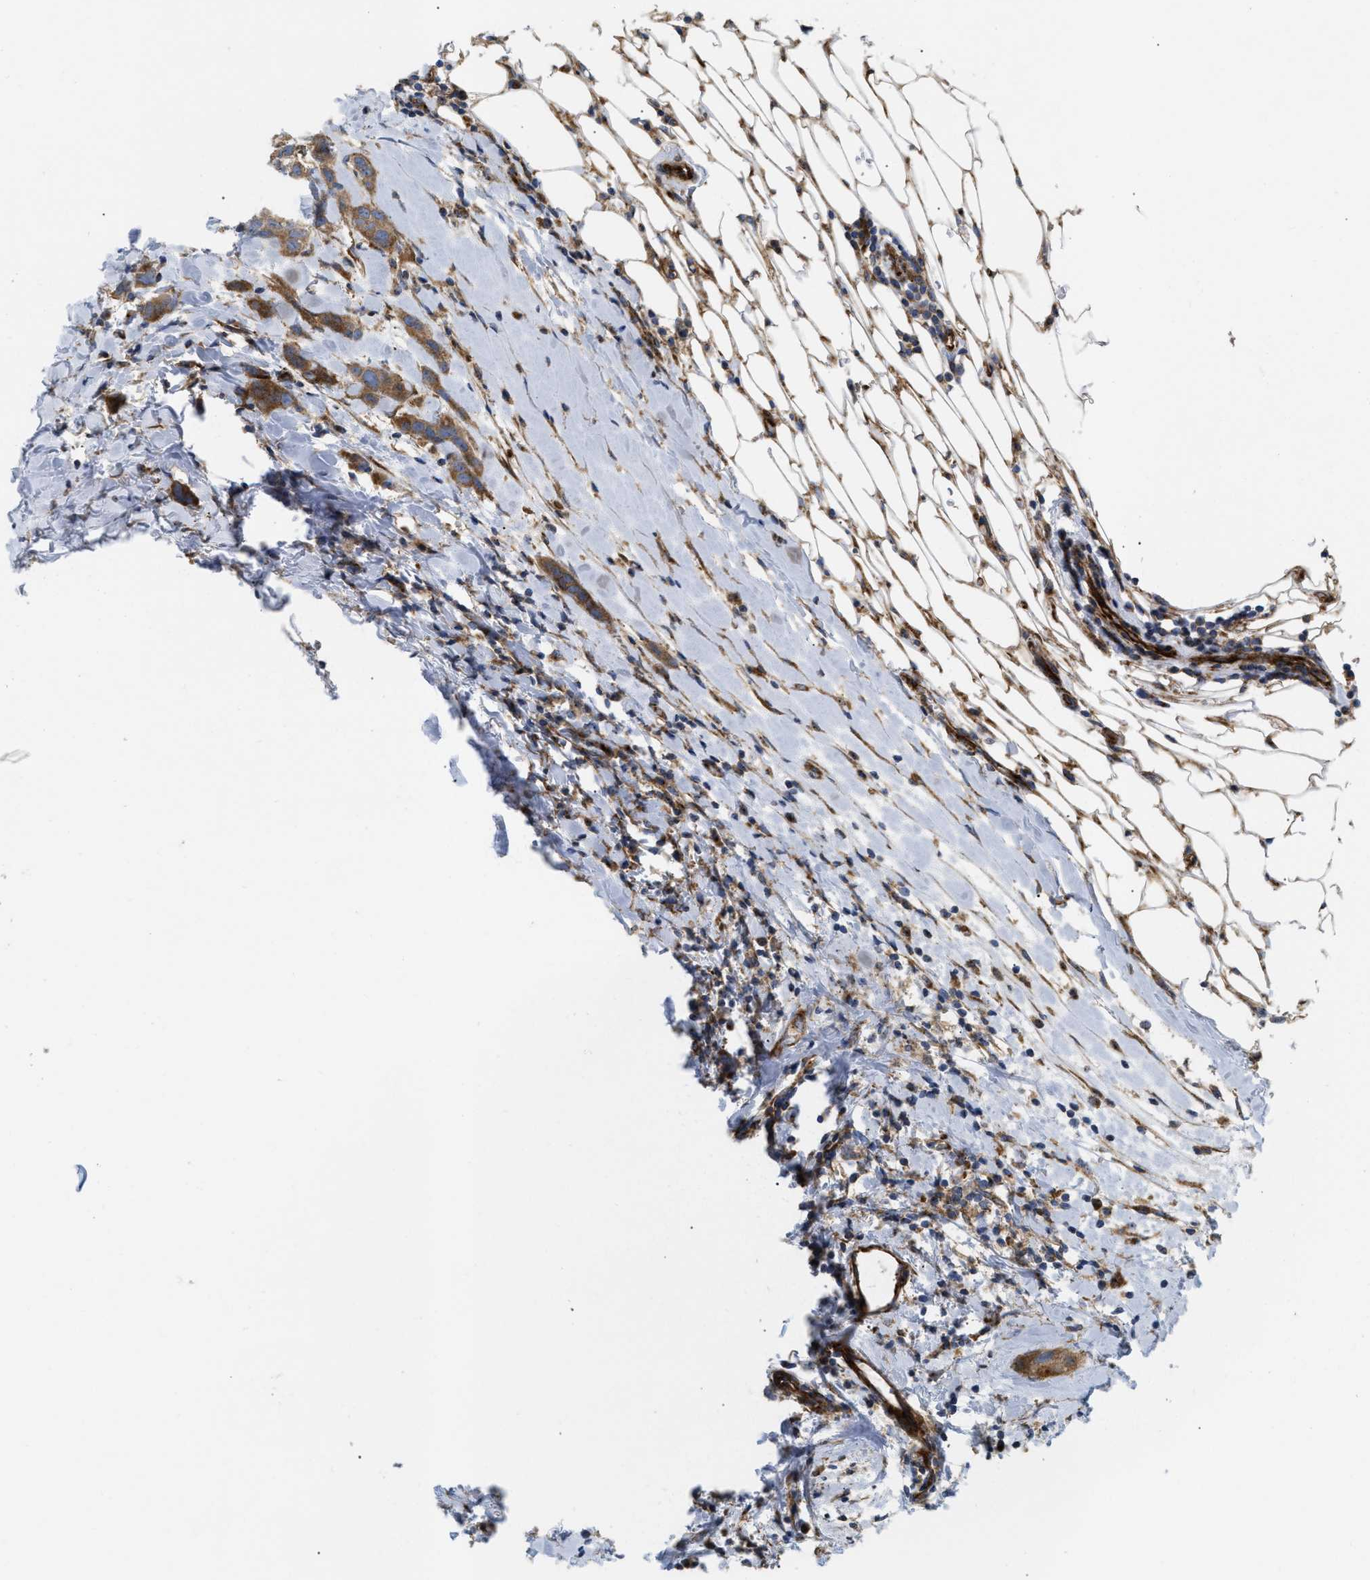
{"staining": {"intensity": "moderate", "quantity": ">75%", "location": "cytoplasmic/membranous"}, "tissue": "breast cancer", "cell_type": "Tumor cells", "image_type": "cancer", "snomed": [{"axis": "morphology", "description": "Duct carcinoma"}, {"axis": "topography", "description": "Breast"}], "caption": "This micrograph exhibits breast cancer stained with IHC to label a protein in brown. The cytoplasmic/membranous of tumor cells show moderate positivity for the protein. Nuclei are counter-stained blue.", "gene": "DCTN4", "patient": {"sex": "female", "age": 50}}